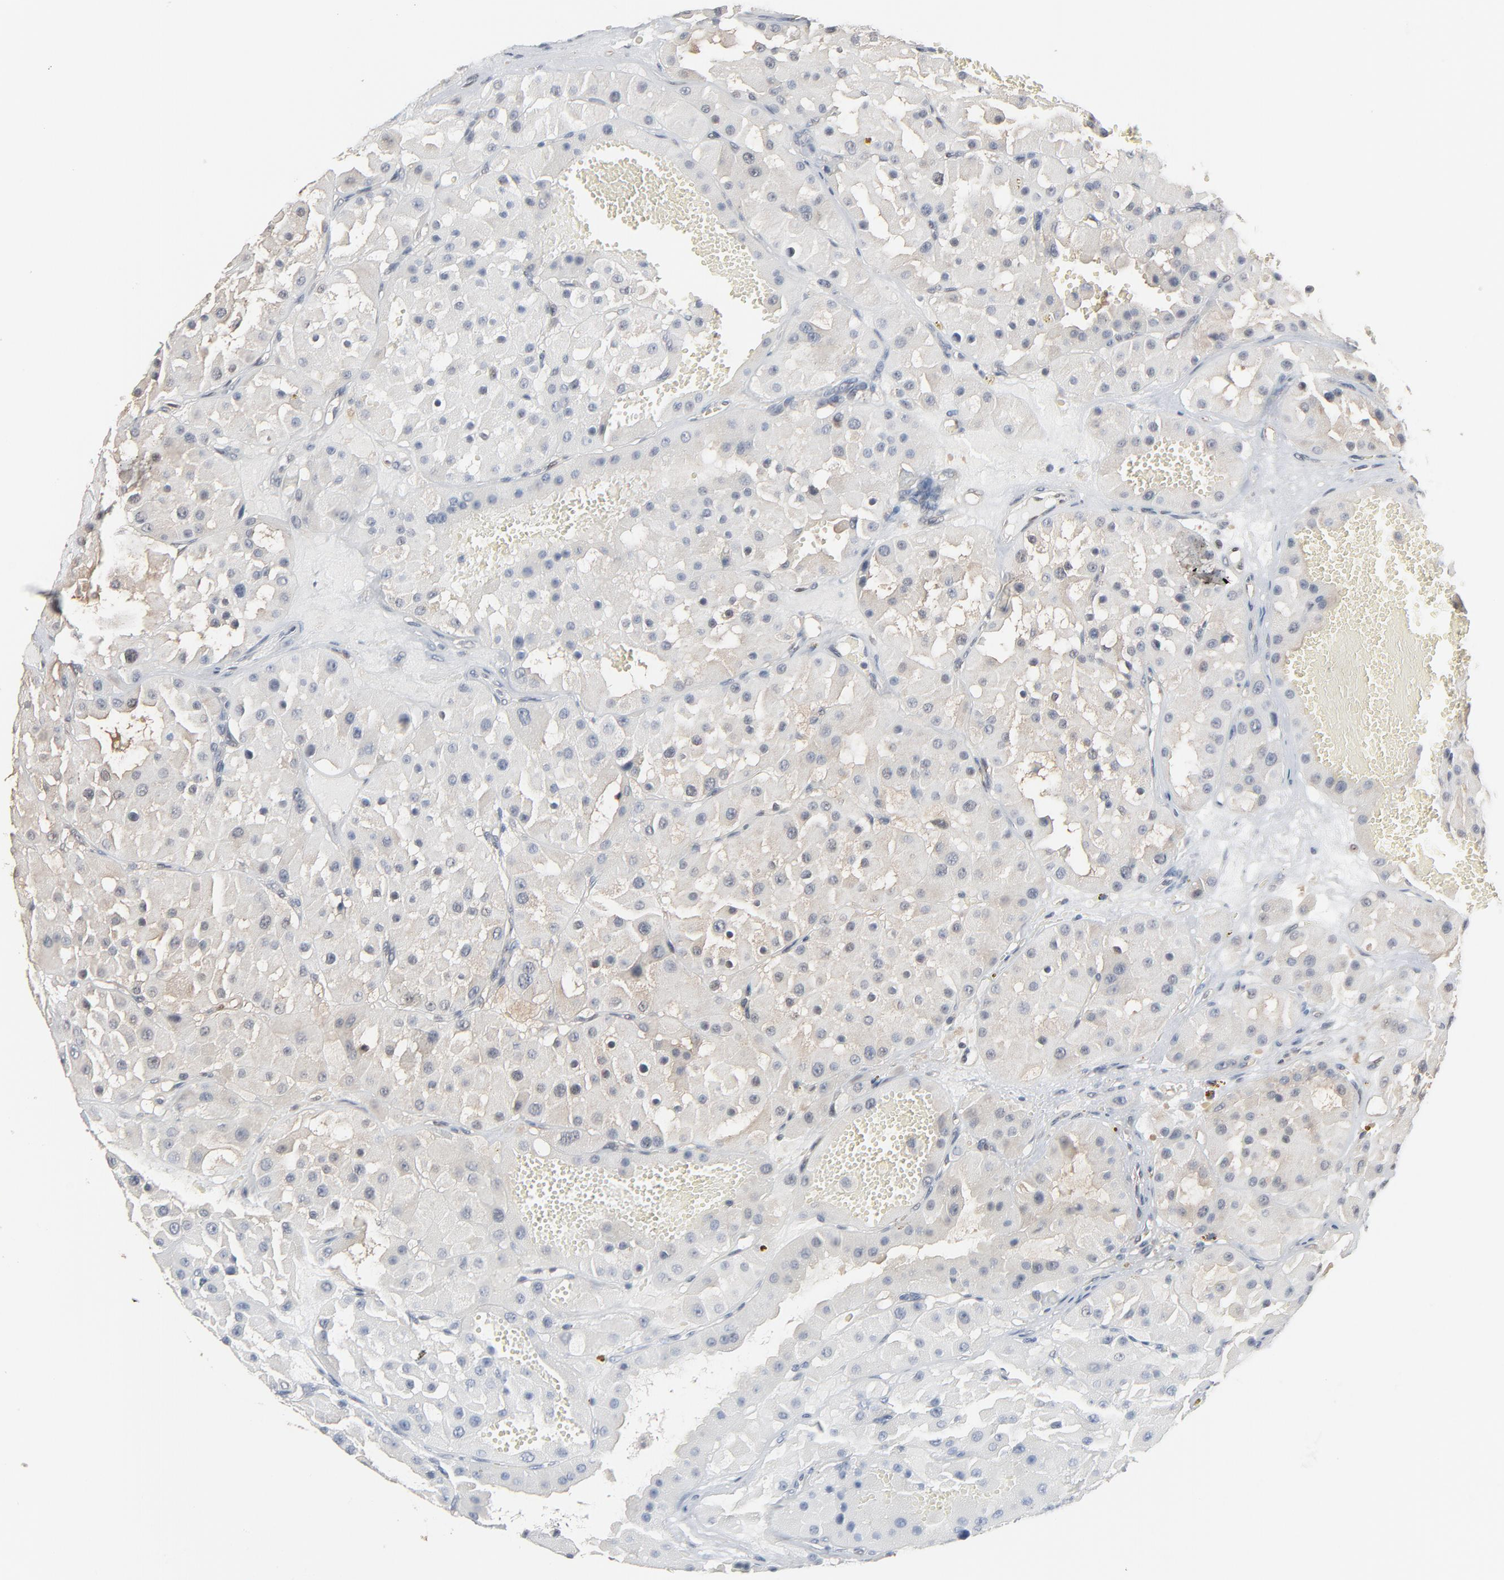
{"staining": {"intensity": "weak", "quantity": "<25%", "location": "cytoplasmic/membranous"}, "tissue": "renal cancer", "cell_type": "Tumor cells", "image_type": "cancer", "snomed": [{"axis": "morphology", "description": "Adenocarcinoma, uncertain malignant potential"}, {"axis": "topography", "description": "Kidney"}], "caption": "Immunohistochemistry image of neoplastic tissue: renal cancer (adenocarcinoma,  uncertain malignant potential) stained with DAB (3,3'-diaminobenzidine) demonstrates no significant protein expression in tumor cells.", "gene": "CCT5", "patient": {"sex": "male", "age": 63}}